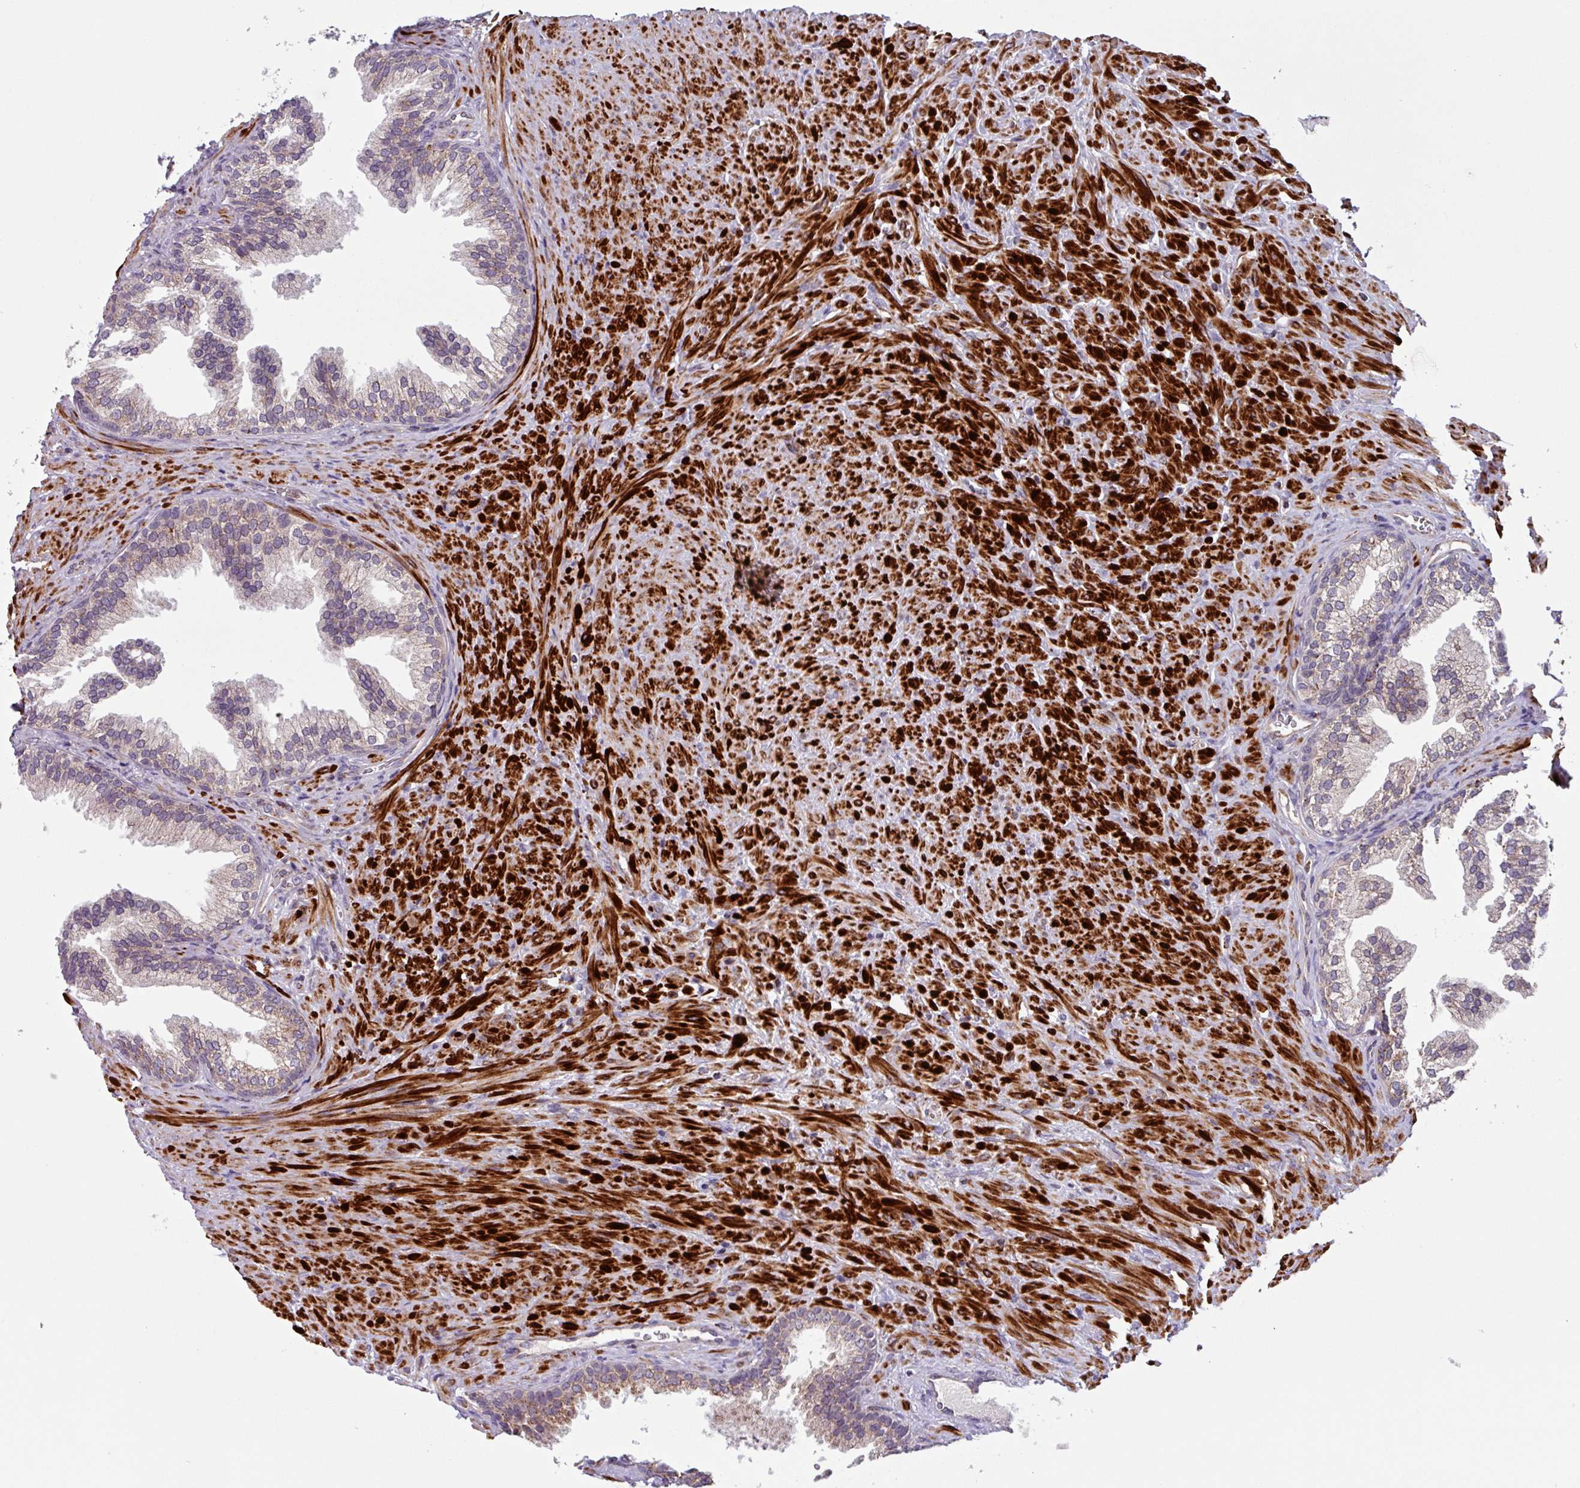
{"staining": {"intensity": "moderate", "quantity": "<25%", "location": "cytoplasmic/membranous"}, "tissue": "prostate", "cell_type": "Glandular cells", "image_type": "normal", "snomed": [{"axis": "morphology", "description": "Normal tissue, NOS"}, {"axis": "topography", "description": "Prostate"}], "caption": "A high-resolution photomicrograph shows immunohistochemistry (IHC) staining of unremarkable prostate, which reveals moderate cytoplasmic/membranous staining in about <25% of glandular cells.", "gene": "AKIRIN1", "patient": {"sex": "male", "age": 76}}